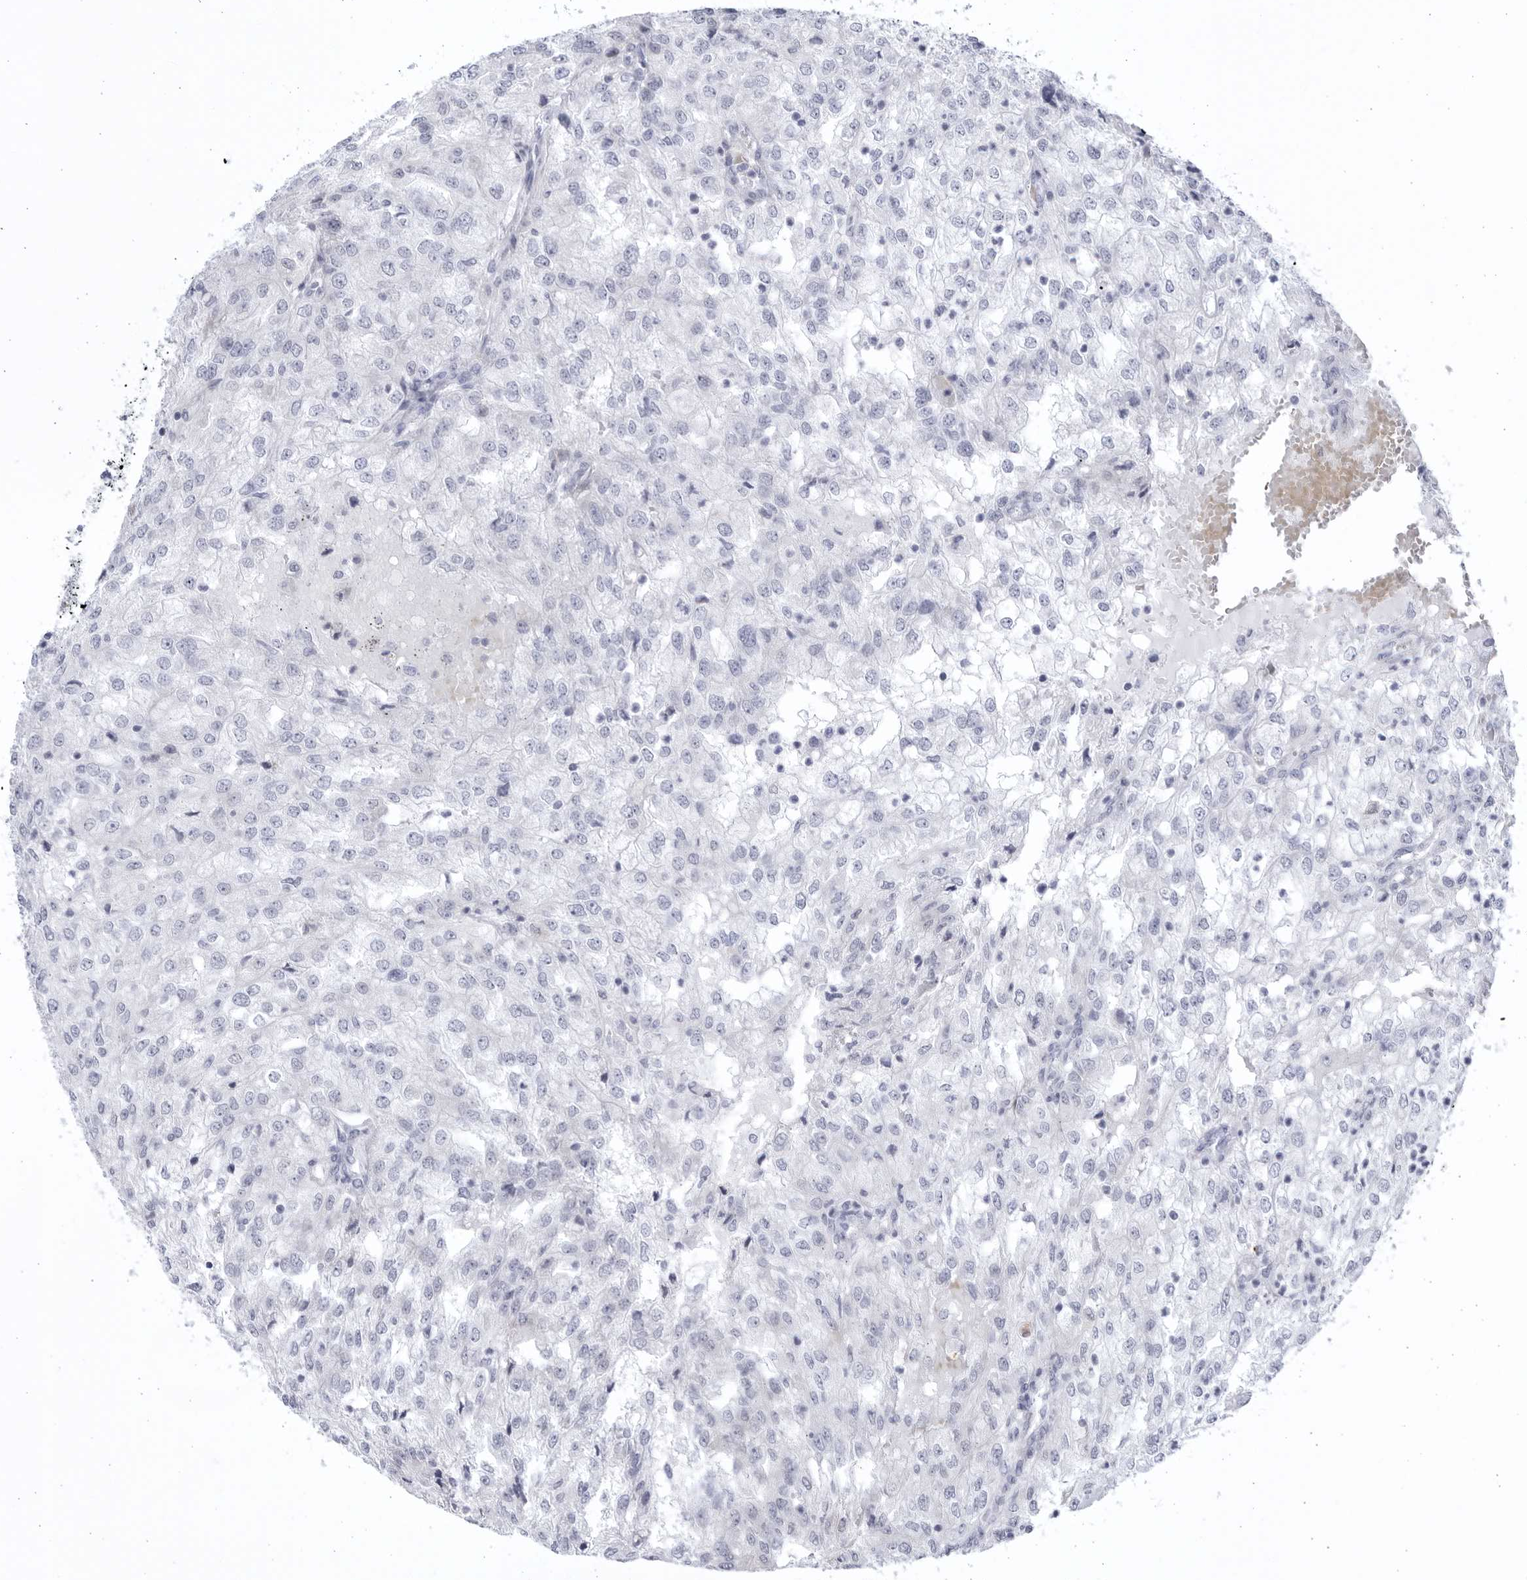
{"staining": {"intensity": "negative", "quantity": "none", "location": "none"}, "tissue": "renal cancer", "cell_type": "Tumor cells", "image_type": "cancer", "snomed": [{"axis": "morphology", "description": "Adenocarcinoma, NOS"}, {"axis": "topography", "description": "Kidney"}], "caption": "Immunohistochemical staining of human adenocarcinoma (renal) displays no significant staining in tumor cells.", "gene": "CCDC181", "patient": {"sex": "female", "age": 54}}